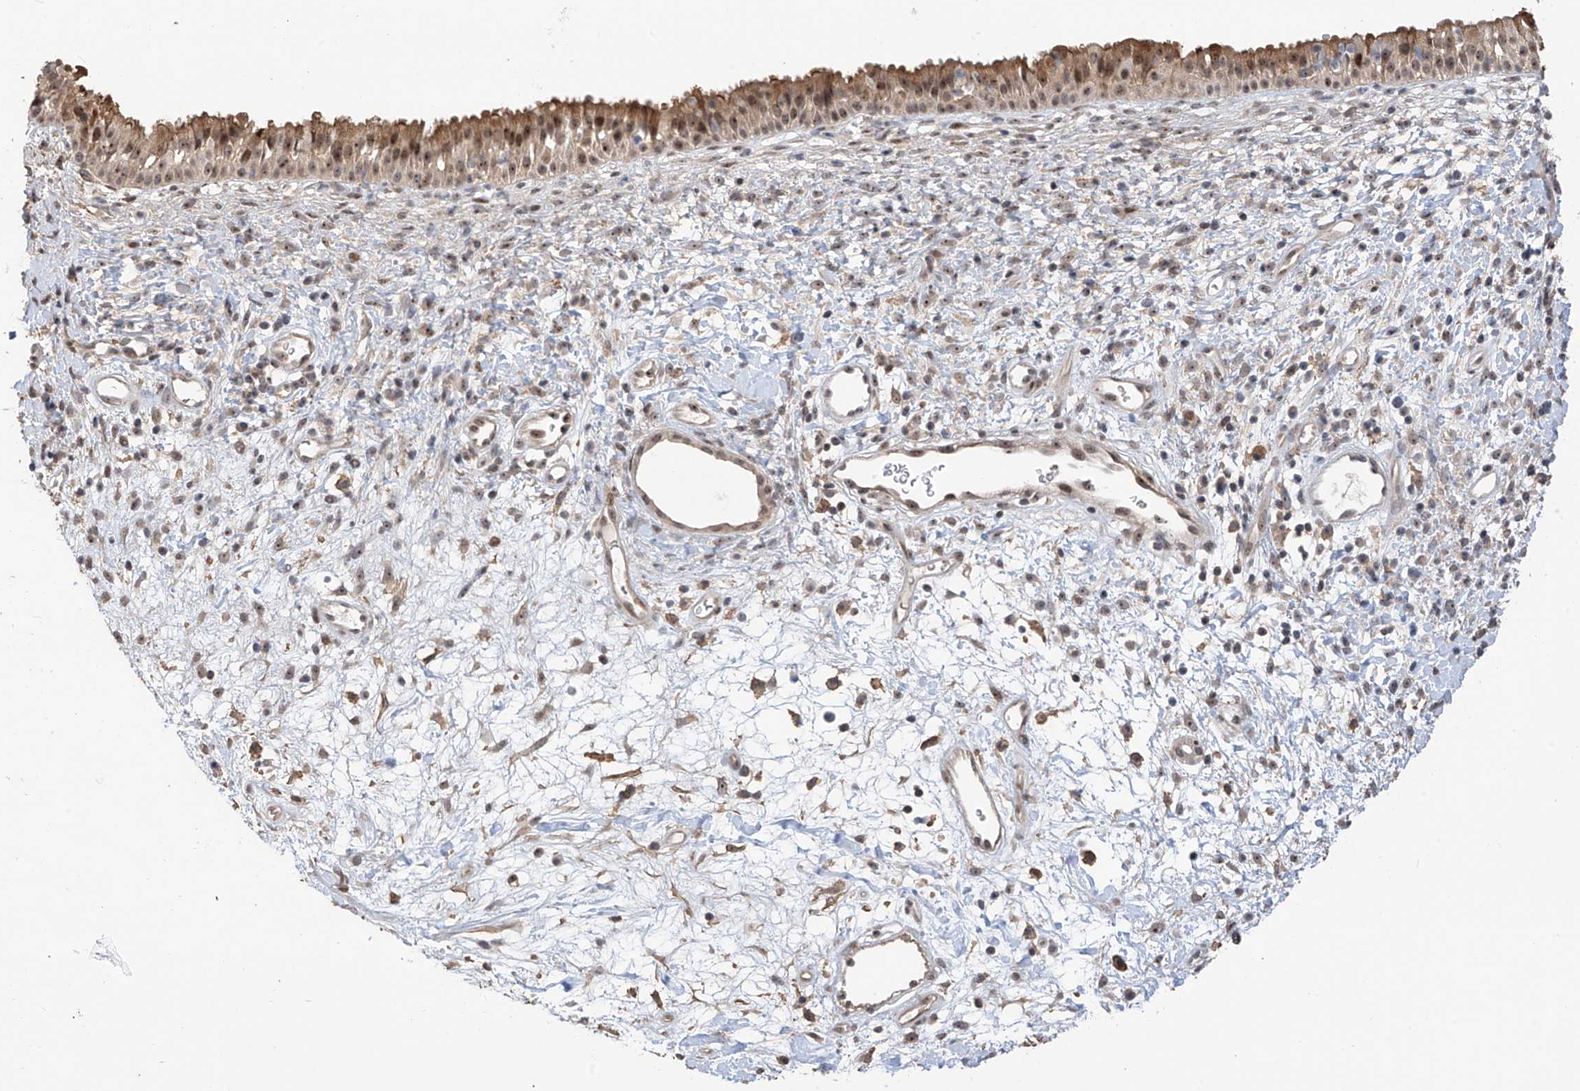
{"staining": {"intensity": "moderate", "quantity": ">75%", "location": "cytoplasmic/membranous,nuclear"}, "tissue": "nasopharynx", "cell_type": "Respiratory epithelial cells", "image_type": "normal", "snomed": [{"axis": "morphology", "description": "Normal tissue, NOS"}, {"axis": "topography", "description": "Nasopharynx"}], "caption": "Human nasopharynx stained for a protein (brown) exhibits moderate cytoplasmic/membranous,nuclear positive expression in about >75% of respiratory epithelial cells.", "gene": "C1orf131", "patient": {"sex": "male", "age": 22}}